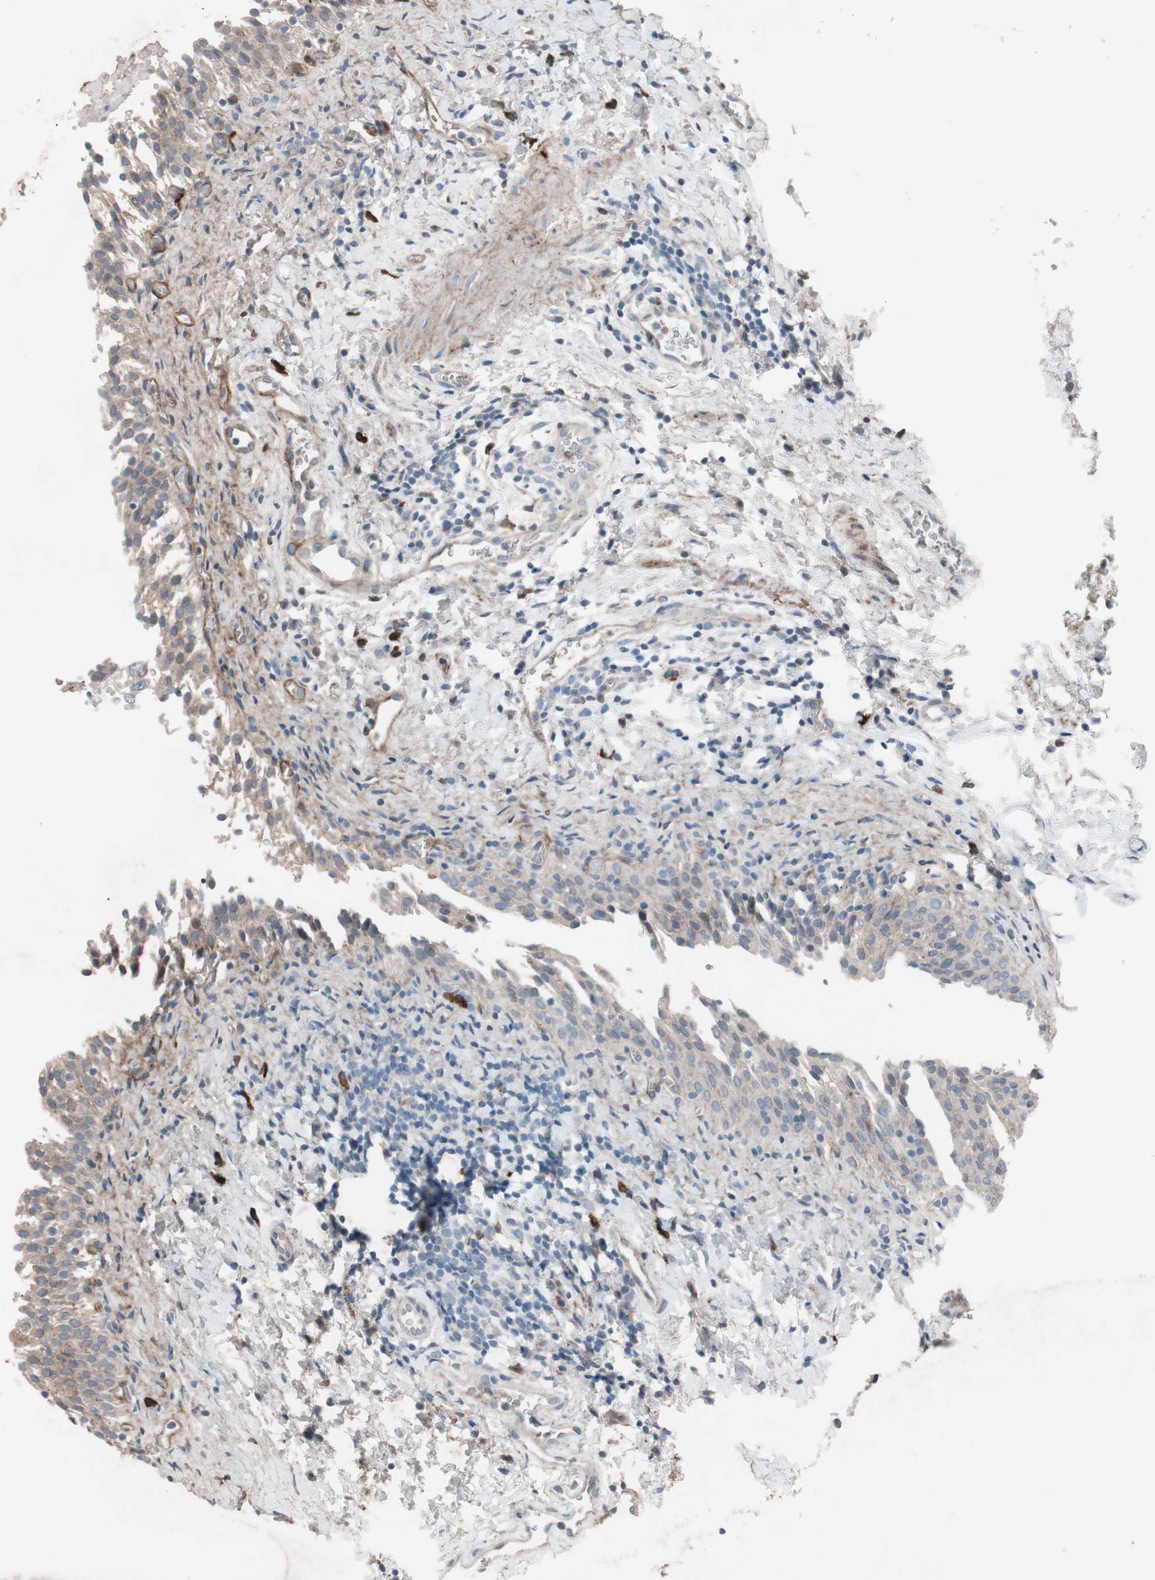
{"staining": {"intensity": "weak", "quantity": "25%-75%", "location": "cytoplasmic/membranous"}, "tissue": "urinary bladder", "cell_type": "Urothelial cells", "image_type": "normal", "snomed": [{"axis": "morphology", "description": "Normal tissue, NOS"}, {"axis": "topography", "description": "Urinary bladder"}], "caption": "DAB (3,3'-diaminobenzidine) immunohistochemical staining of normal human urinary bladder displays weak cytoplasmic/membranous protein positivity in about 25%-75% of urothelial cells.", "gene": "GRB7", "patient": {"sex": "male", "age": 51}}